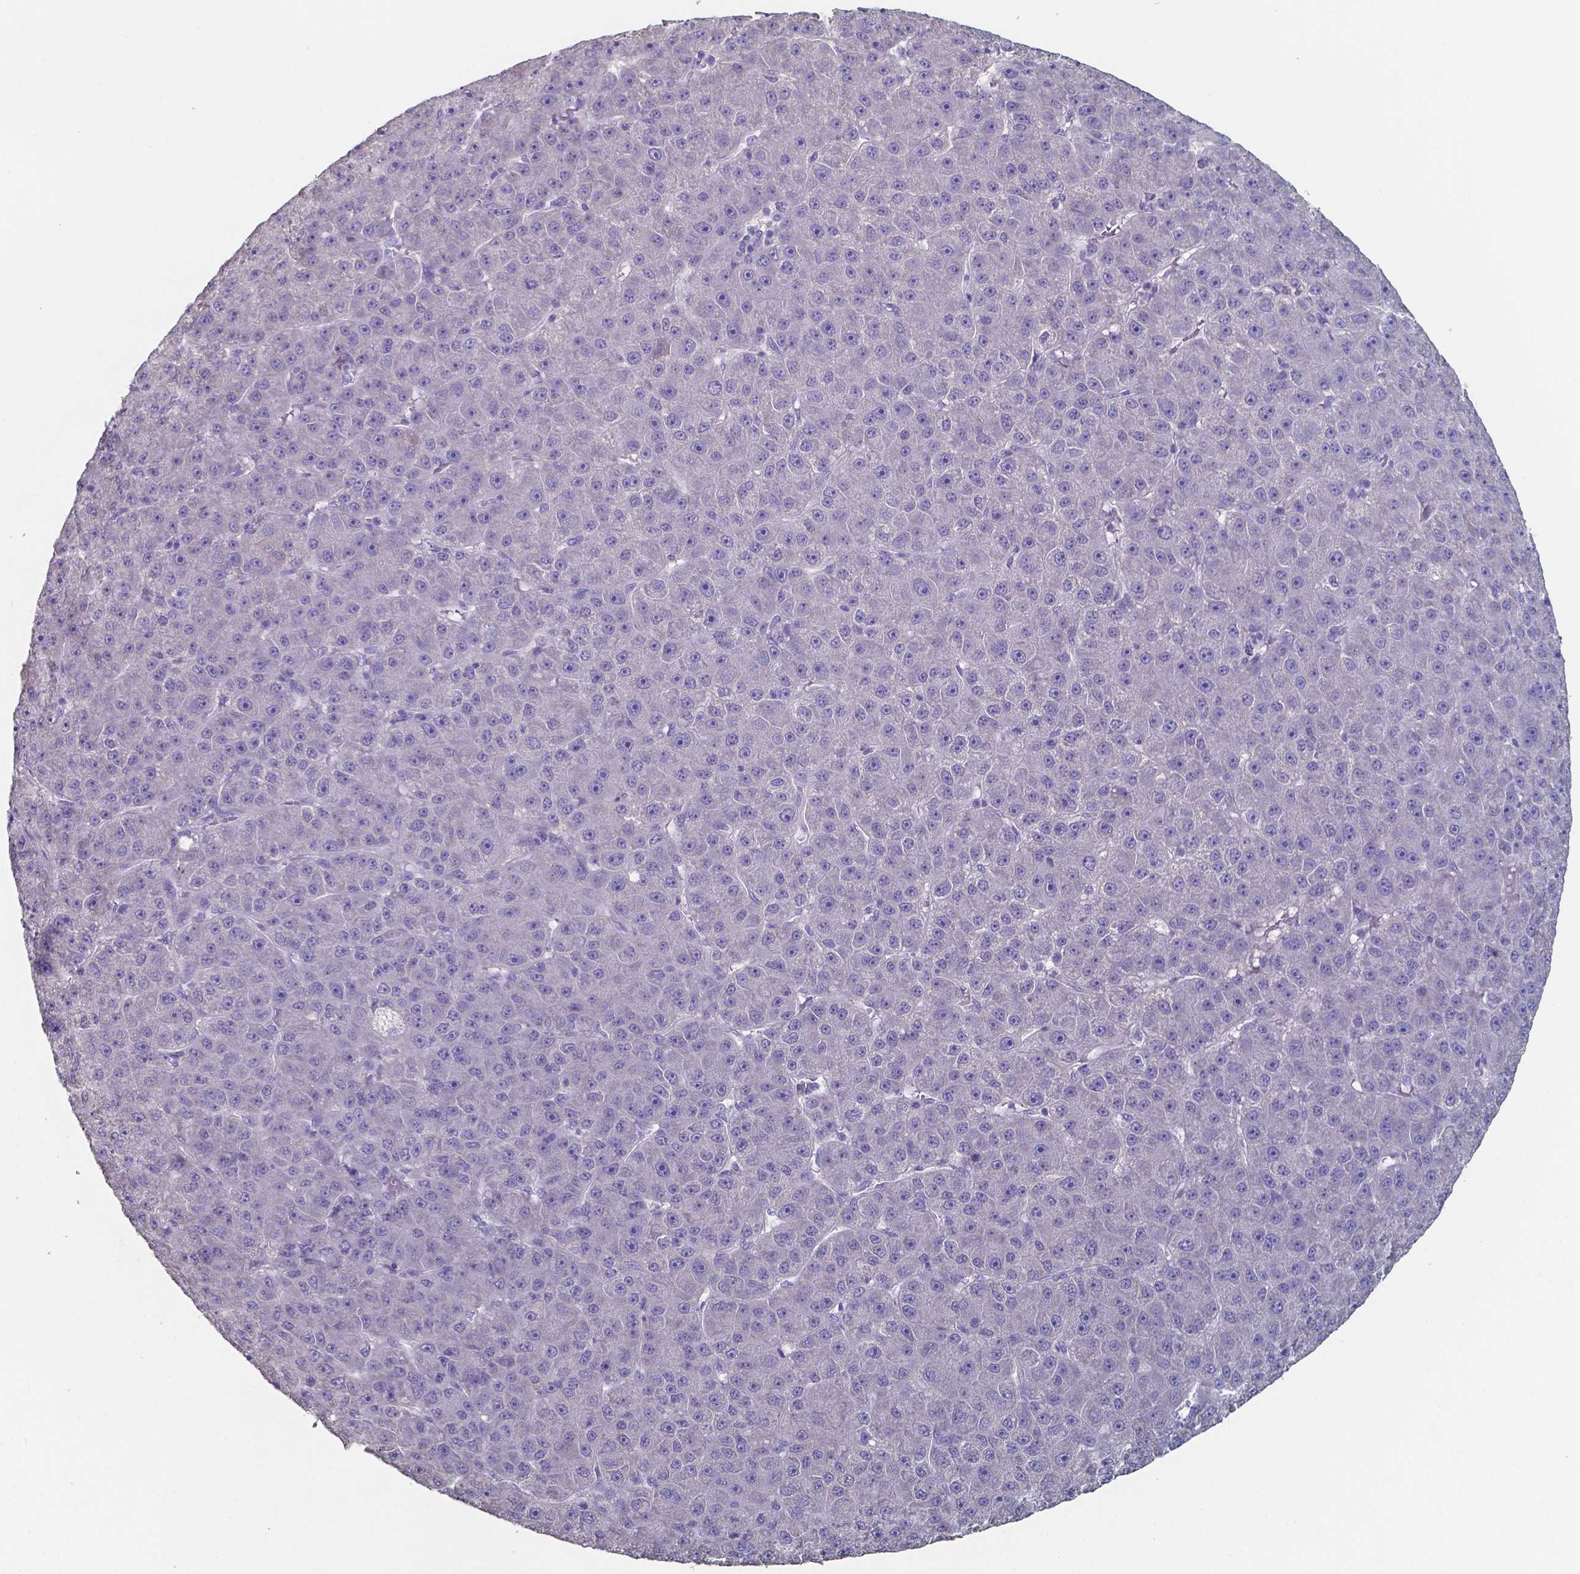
{"staining": {"intensity": "negative", "quantity": "none", "location": "none"}, "tissue": "liver cancer", "cell_type": "Tumor cells", "image_type": "cancer", "snomed": [{"axis": "morphology", "description": "Carcinoma, Hepatocellular, NOS"}, {"axis": "topography", "description": "Liver"}], "caption": "The IHC micrograph has no significant positivity in tumor cells of liver cancer (hepatocellular carcinoma) tissue.", "gene": "FOXJ1", "patient": {"sex": "male", "age": 67}}